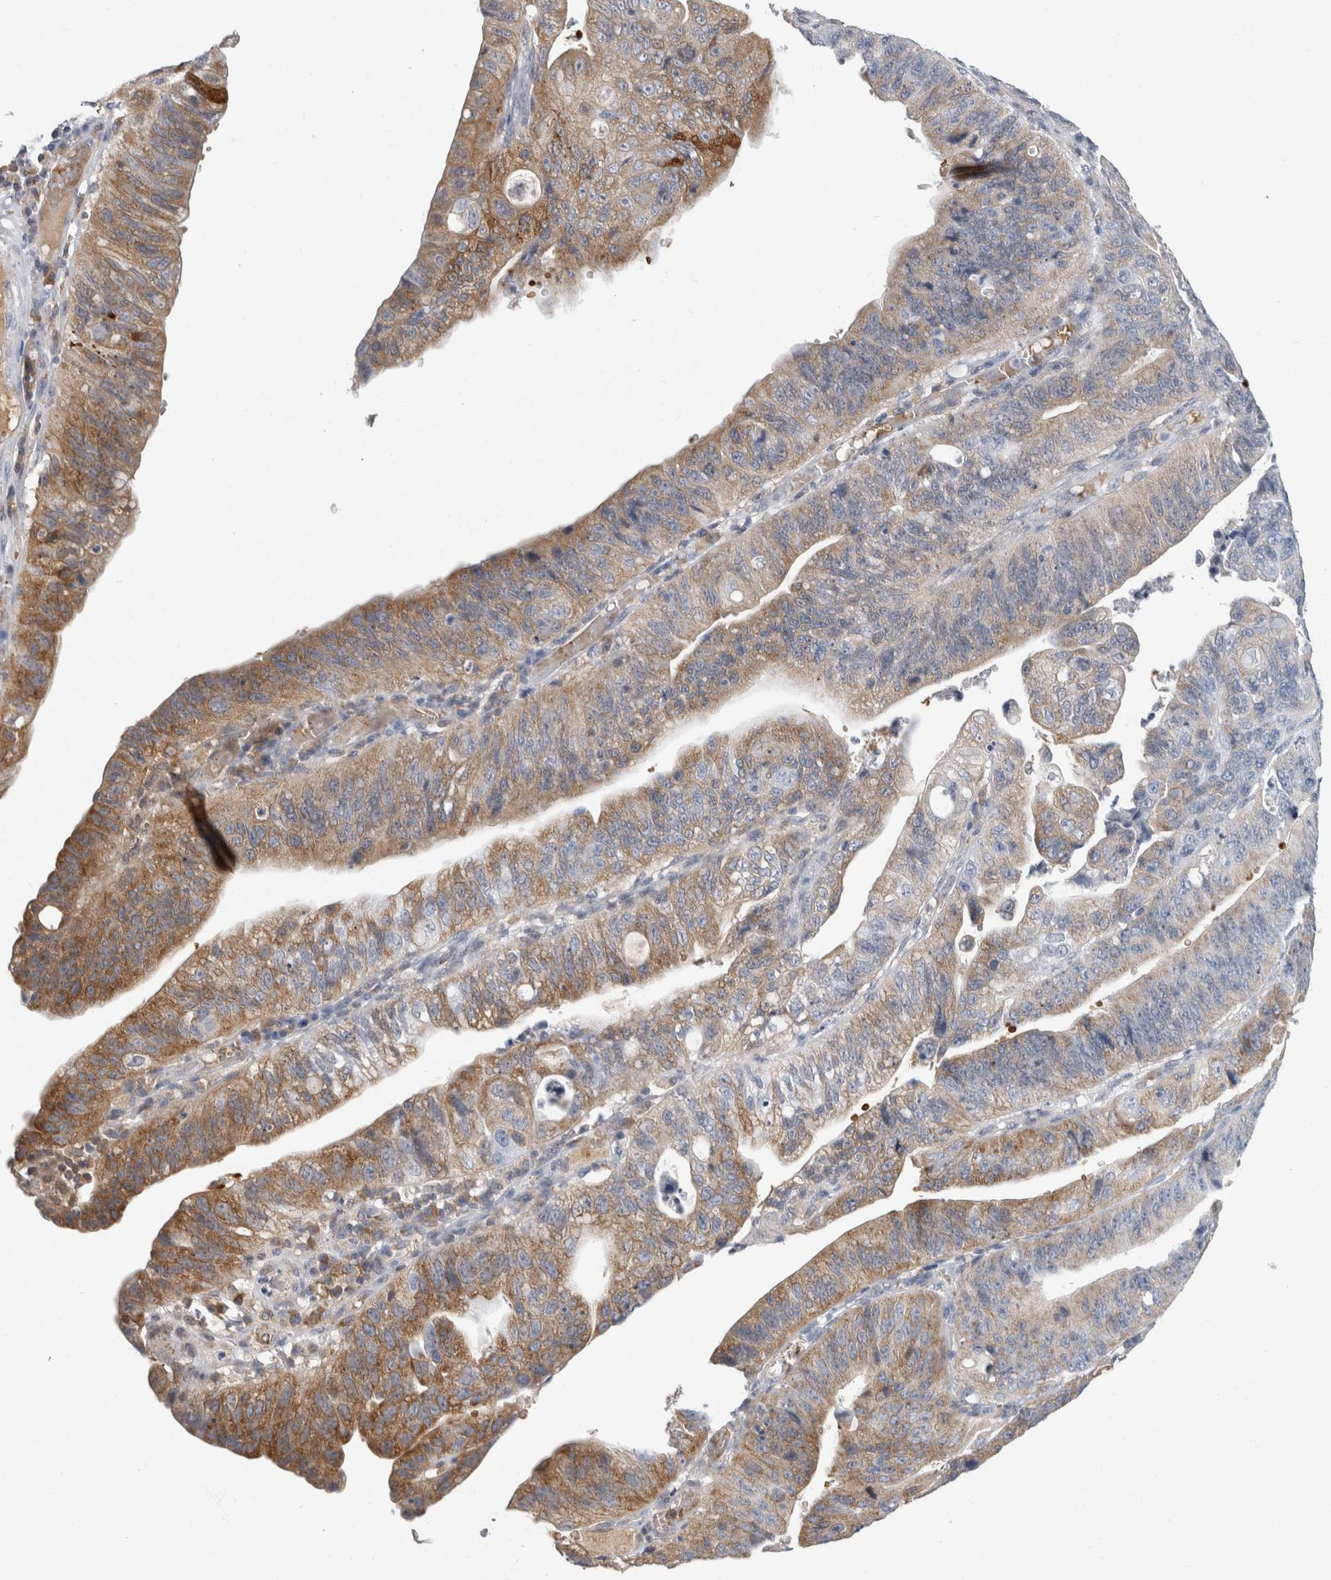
{"staining": {"intensity": "moderate", "quantity": ">75%", "location": "cytoplasmic/membranous"}, "tissue": "stomach cancer", "cell_type": "Tumor cells", "image_type": "cancer", "snomed": [{"axis": "morphology", "description": "Adenocarcinoma, NOS"}, {"axis": "topography", "description": "Stomach"}], "caption": "An immunohistochemistry micrograph of neoplastic tissue is shown. Protein staining in brown labels moderate cytoplasmic/membranous positivity in stomach cancer within tumor cells. (brown staining indicates protein expression, while blue staining denotes nuclei).", "gene": "CA1", "patient": {"sex": "male", "age": 59}}